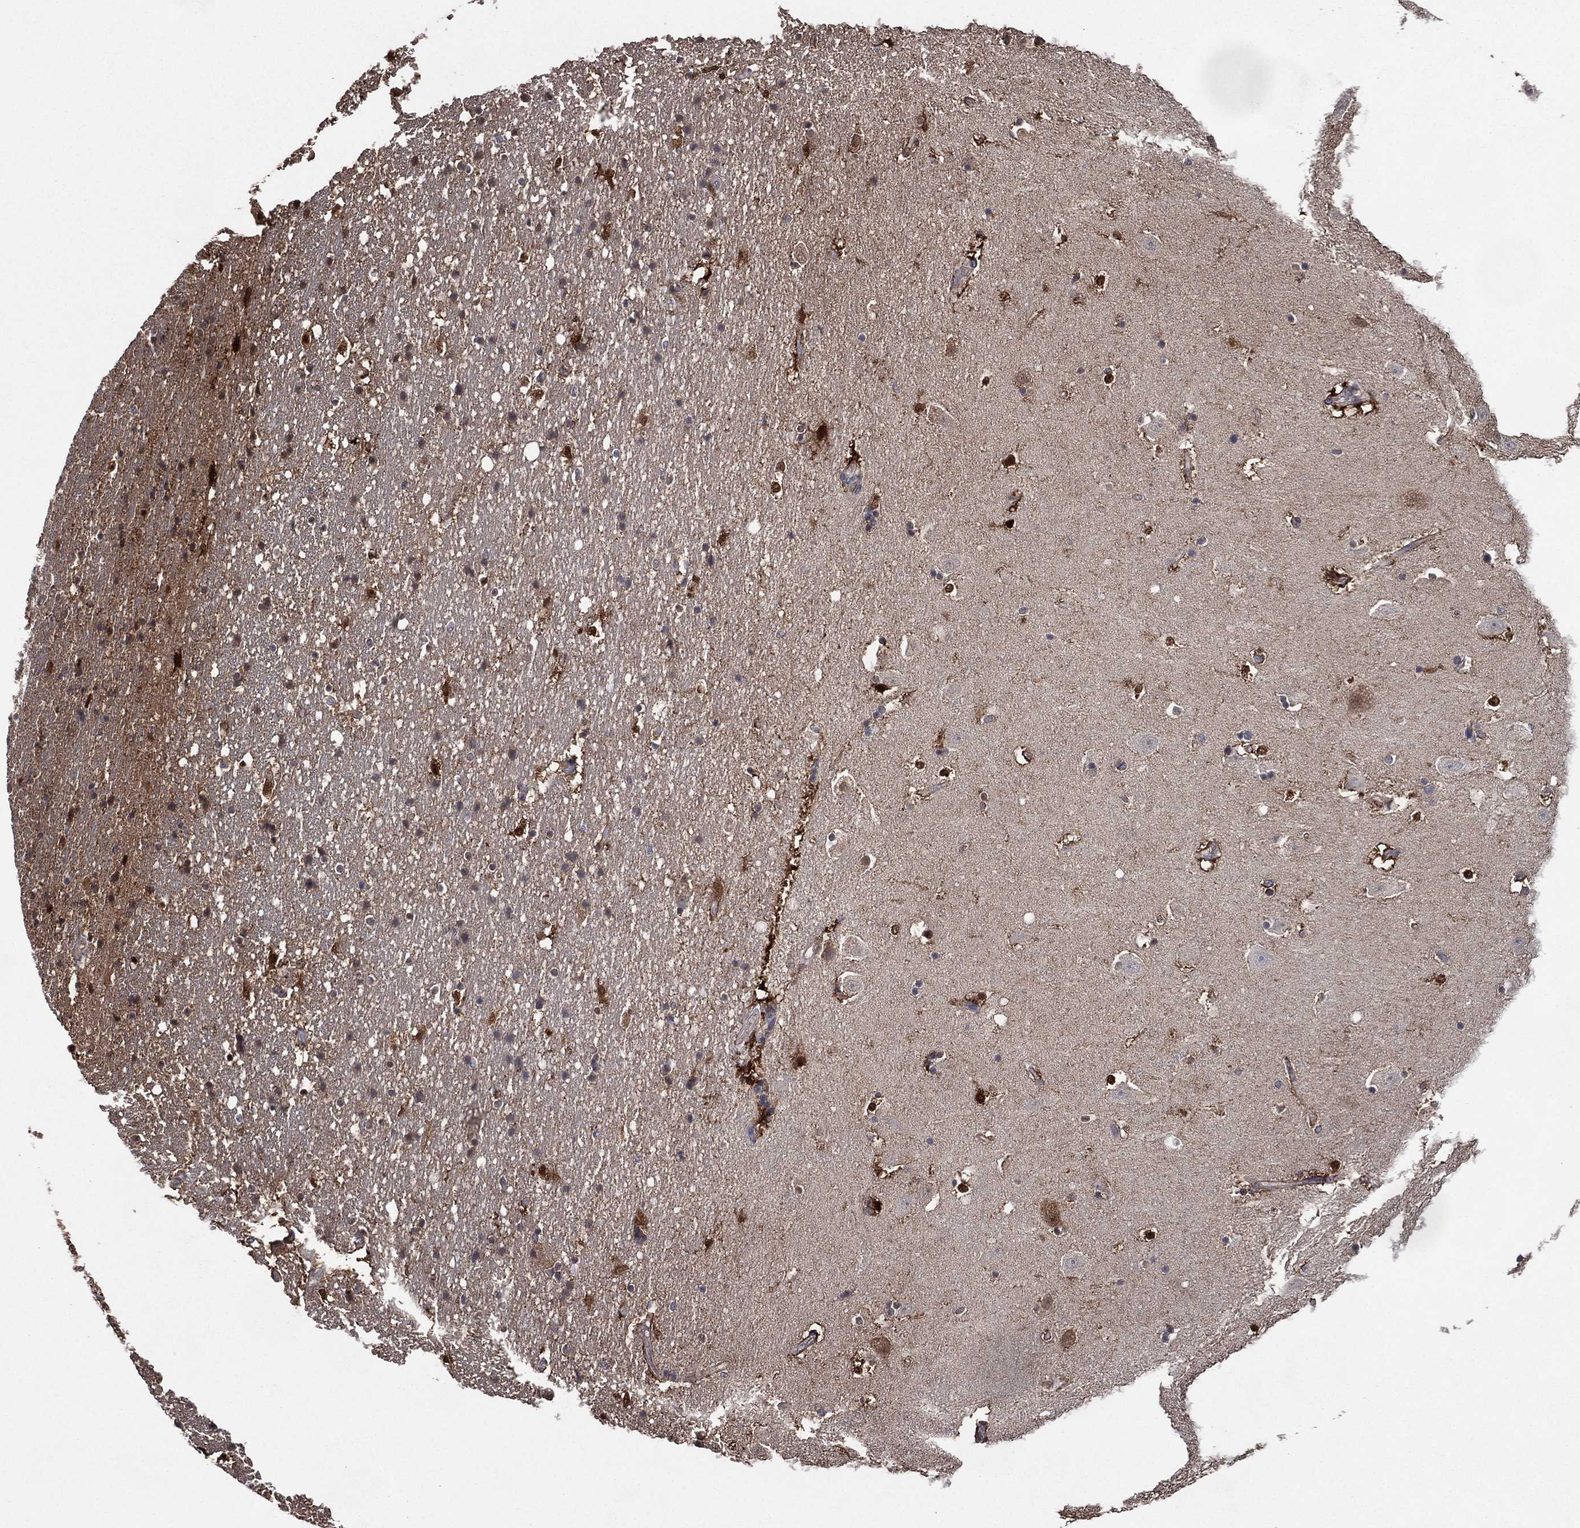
{"staining": {"intensity": "moderate", "quantity": "25%-75%", "location": "cytoplasmic/membranous,nuclear"}, "tissue": "hippocampus", "cell_type": "Glial cells", "image_type": "normal", "snomed": [{"axis": "morphology", "description": "Normal tissue, NOS"}, {"axis": "topography", "description": "Hippocampus"}], "caption": "Glial cells demonstrate medium levels of moderate cytoplasmic/membranous,nuclear staining in about 25%-75% of cells in normal hippocampus. (IHC, brightfield microscopy, high magnification).", "gene": "AK1", "patient": {"sex": "male", "age": 49}}